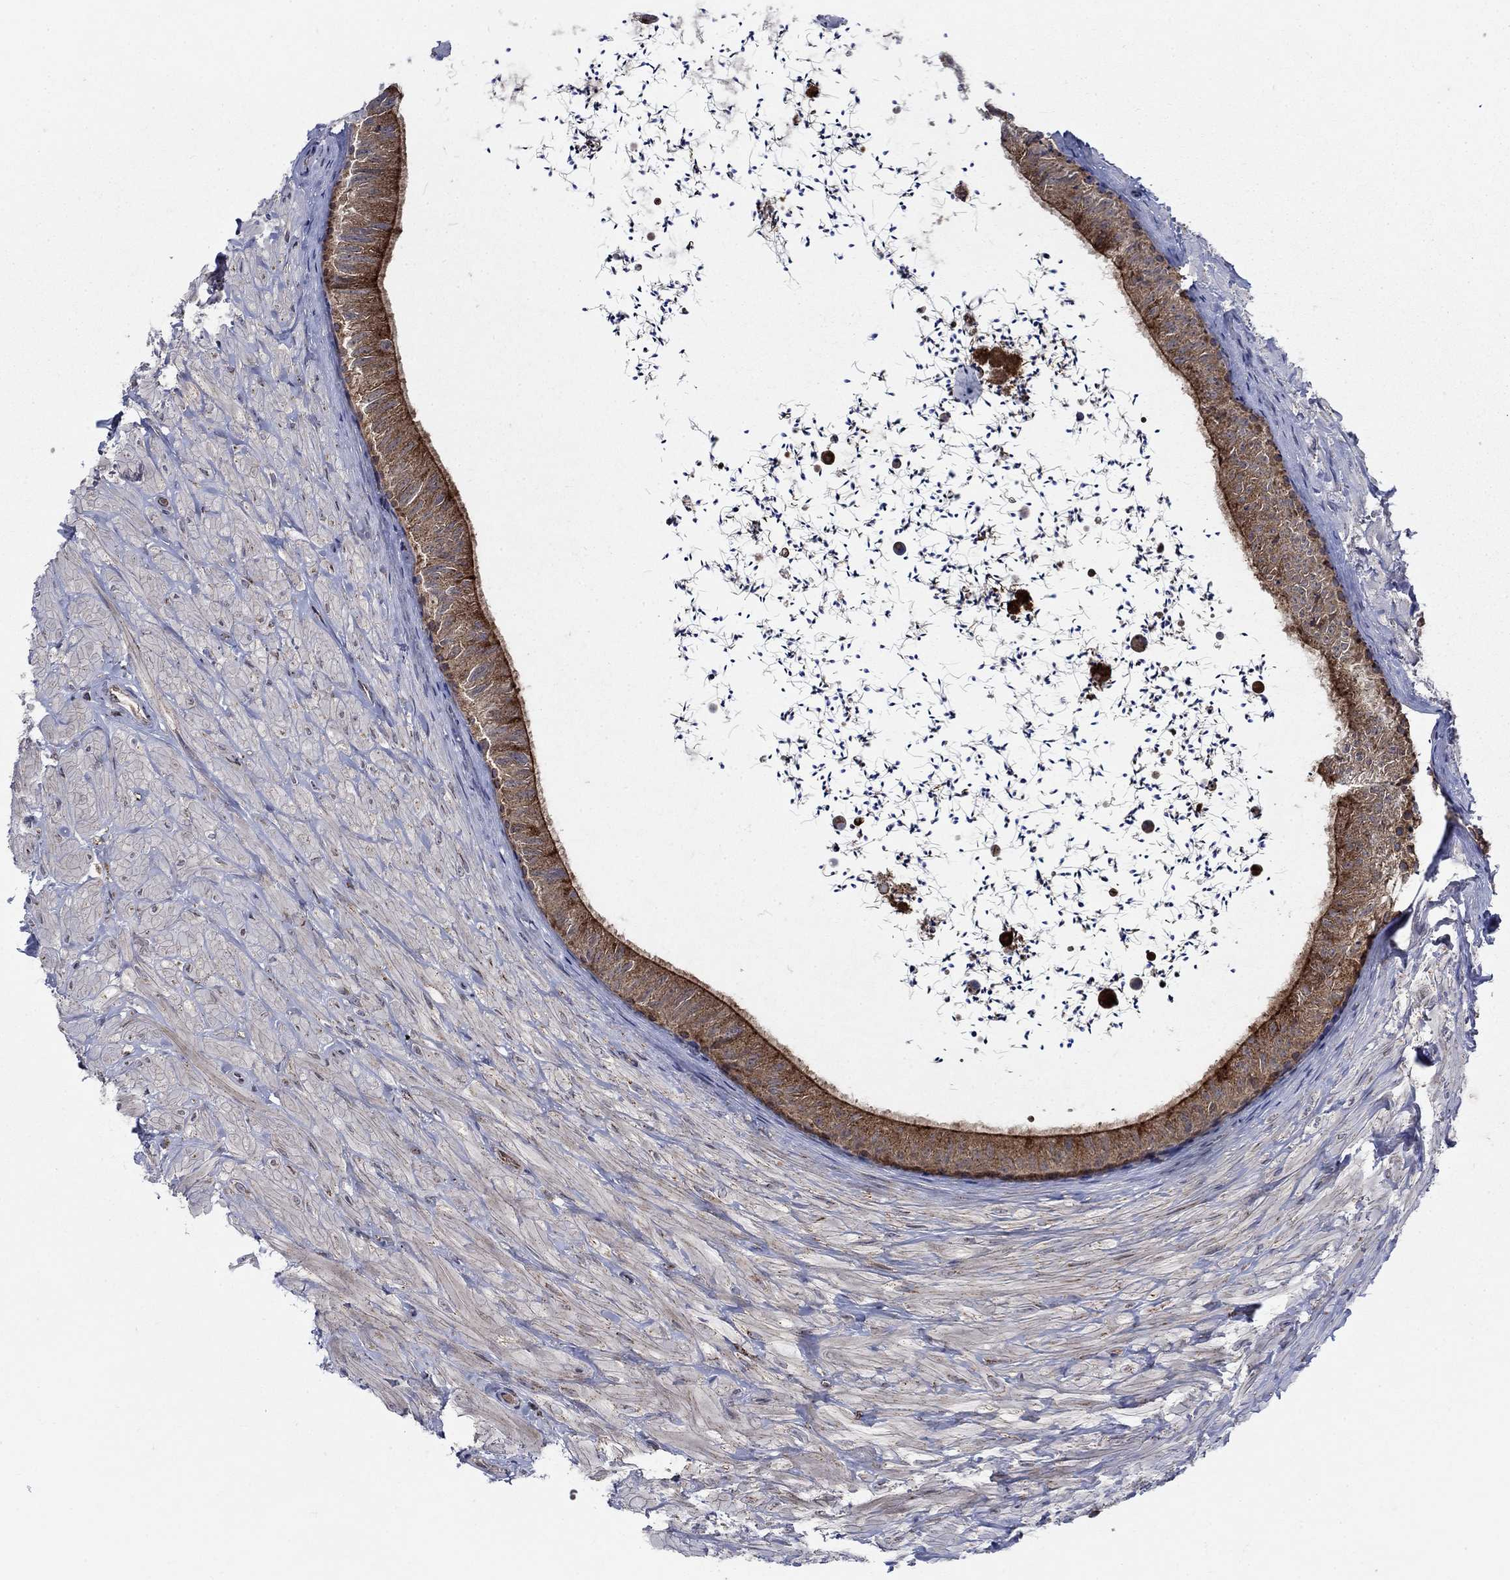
{"staining": {"intensity": "strong", "quantity": "25%-75%", "location": "cytoplasmic/membranous"}, "tissue": "epididymis", "cell_type": "Glandular cells", "image_type": "normal", "snomed": [{"axis": "morphology", "description": "Normal tissue, NOS"}, {"axis": "topography", "description": "Epididymis"}], "caption": "Human epididymis stained for a protein (brown) demonstrates strong cytoplasmic/membranous positive positivity in approximately 25%-75% of glandular cells.", "gene": "RNF19B", "patient": {"sex": "male", "age": 32}}